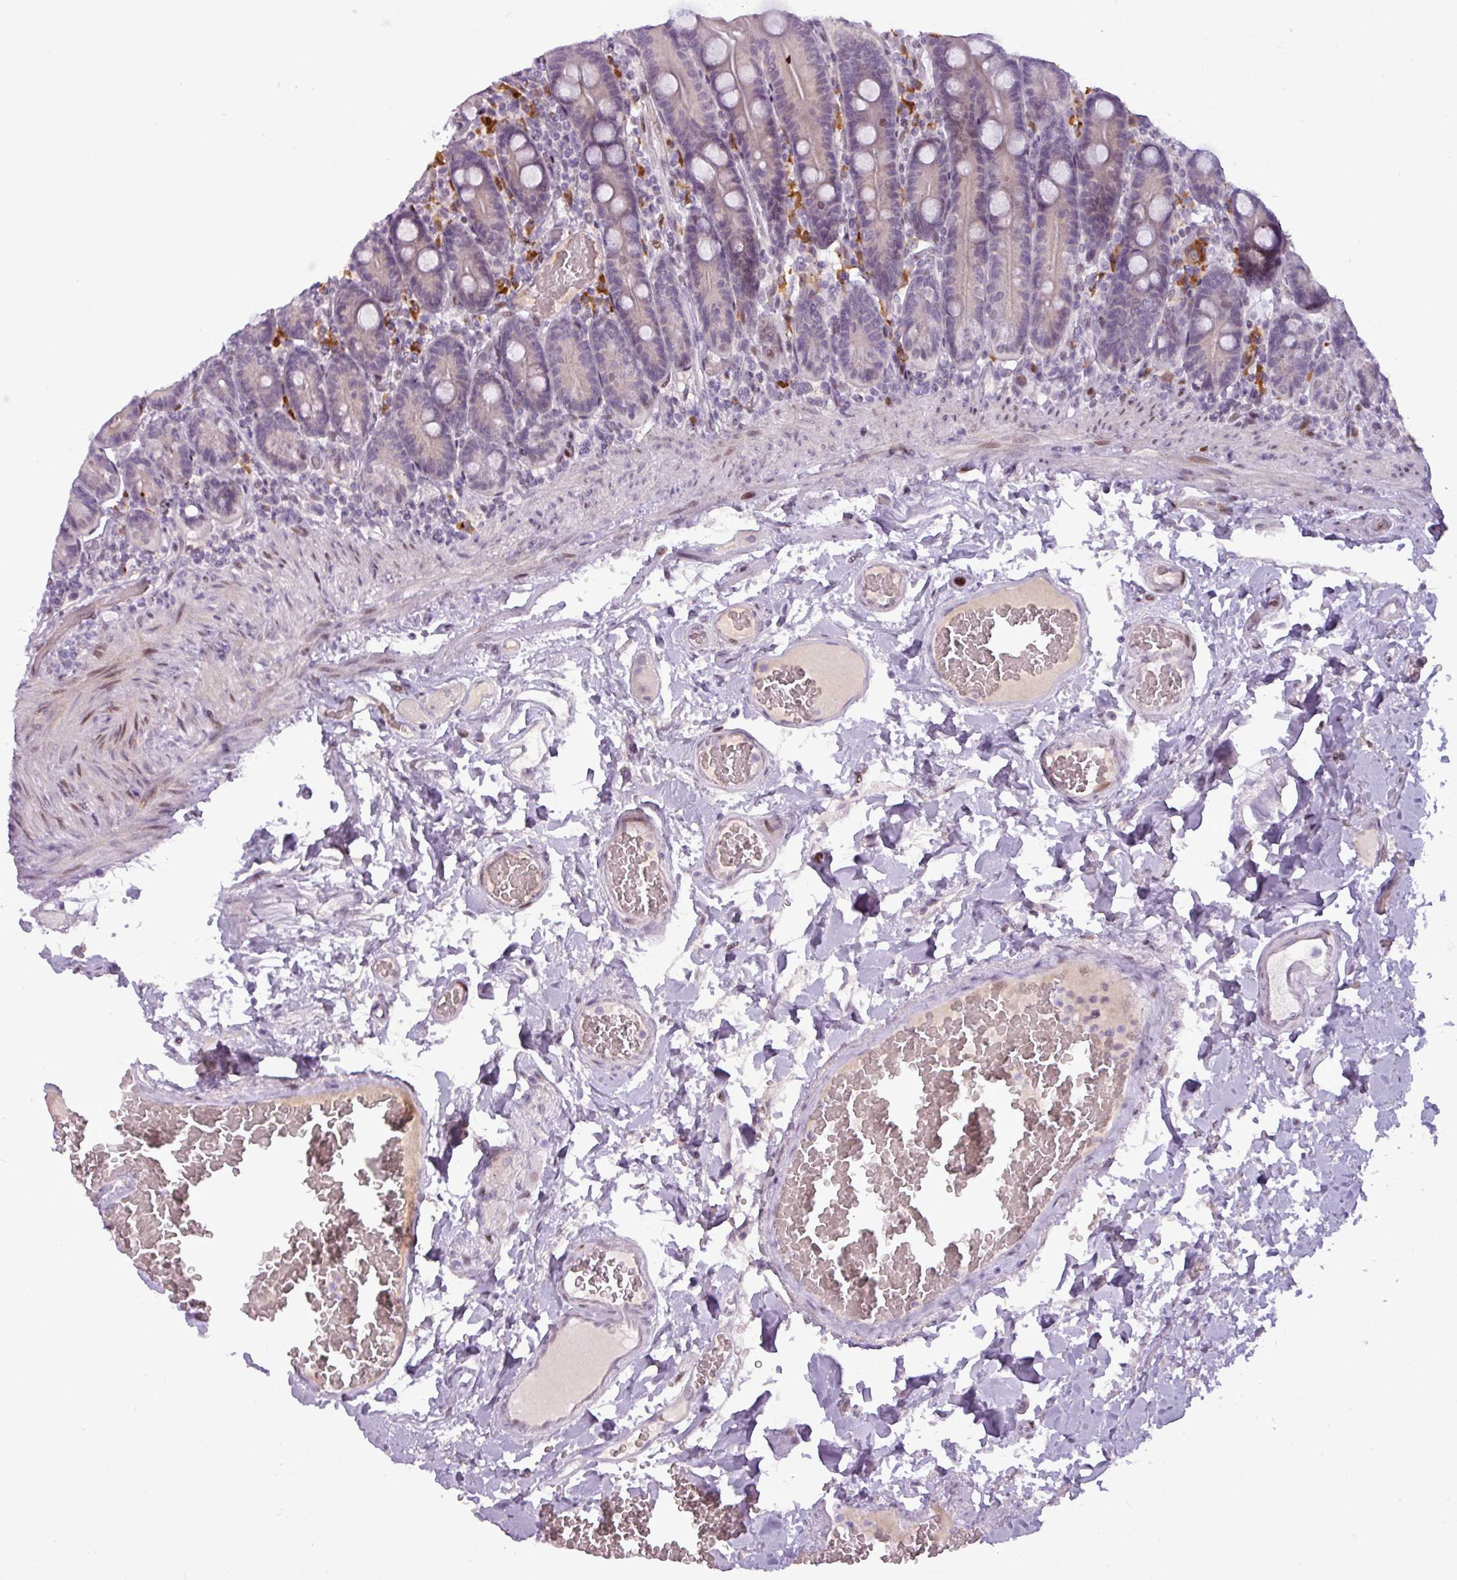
{"staining": {"intensity": "negative", "quantity": "none", "location": "none"}, "tissue": "duodenum", "cell_type": "Glandular cells", "image_type": "normal", "snomed": [{"axis": "morphology", "description": "Normal tissue, NOS"}, {"axis": "topography", "description": "Duodenum"}], "caption": "IHC of unremarkable duodenum reveals no positivity in glandular cells. The staining is performed using DAB (3,3'-diaminobenzidine) brown chromogen with nuclei counter-stained in using hematoxylin.", "gene": "SLC66A2", "patient": {"sex": "female", "age": 62}}